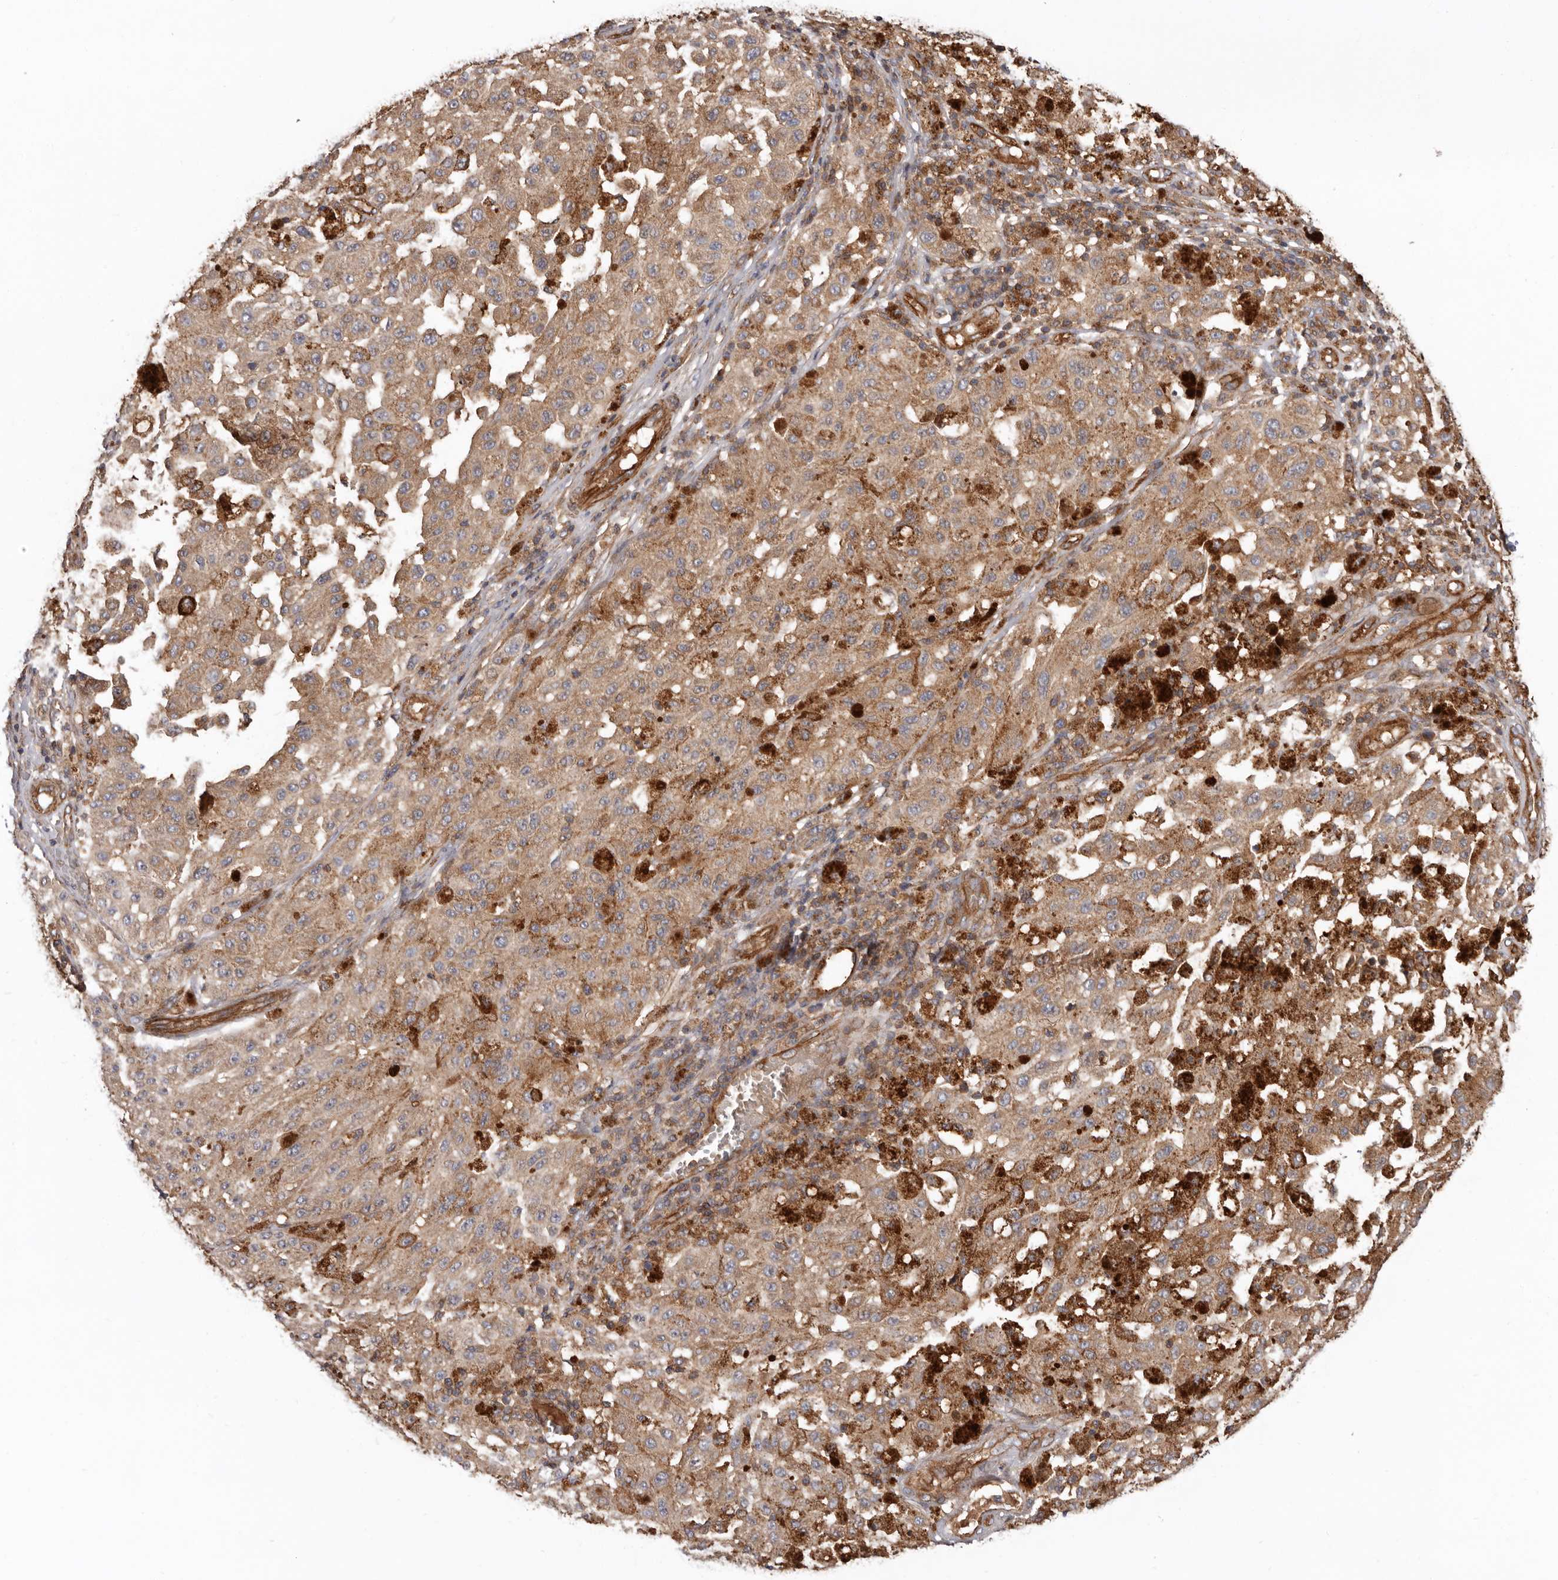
{"staining": {"intensity": "moderate", "quantity": ">75%", "location": "cytoplasmic/membranous"}, "tissue": "melanoma", "cell_type": "Tumor cells", "image_type": "cancer", "snomed": [{"axis": "morphology", "description": "Malignant melanoma, NOS"}, {"axis": "topography", "description": "Skin"}], "caption": "Malignant melanoma tissue reveals moderate cytoplasmic/membranous staining in approximately >75% of tumor cells, visualized by immunohistochemistry. (Brightfield microscopy of DAB IHC at high magnification).", "gene": "TMC7", "patient": {"sex": "female", "age": 64}}